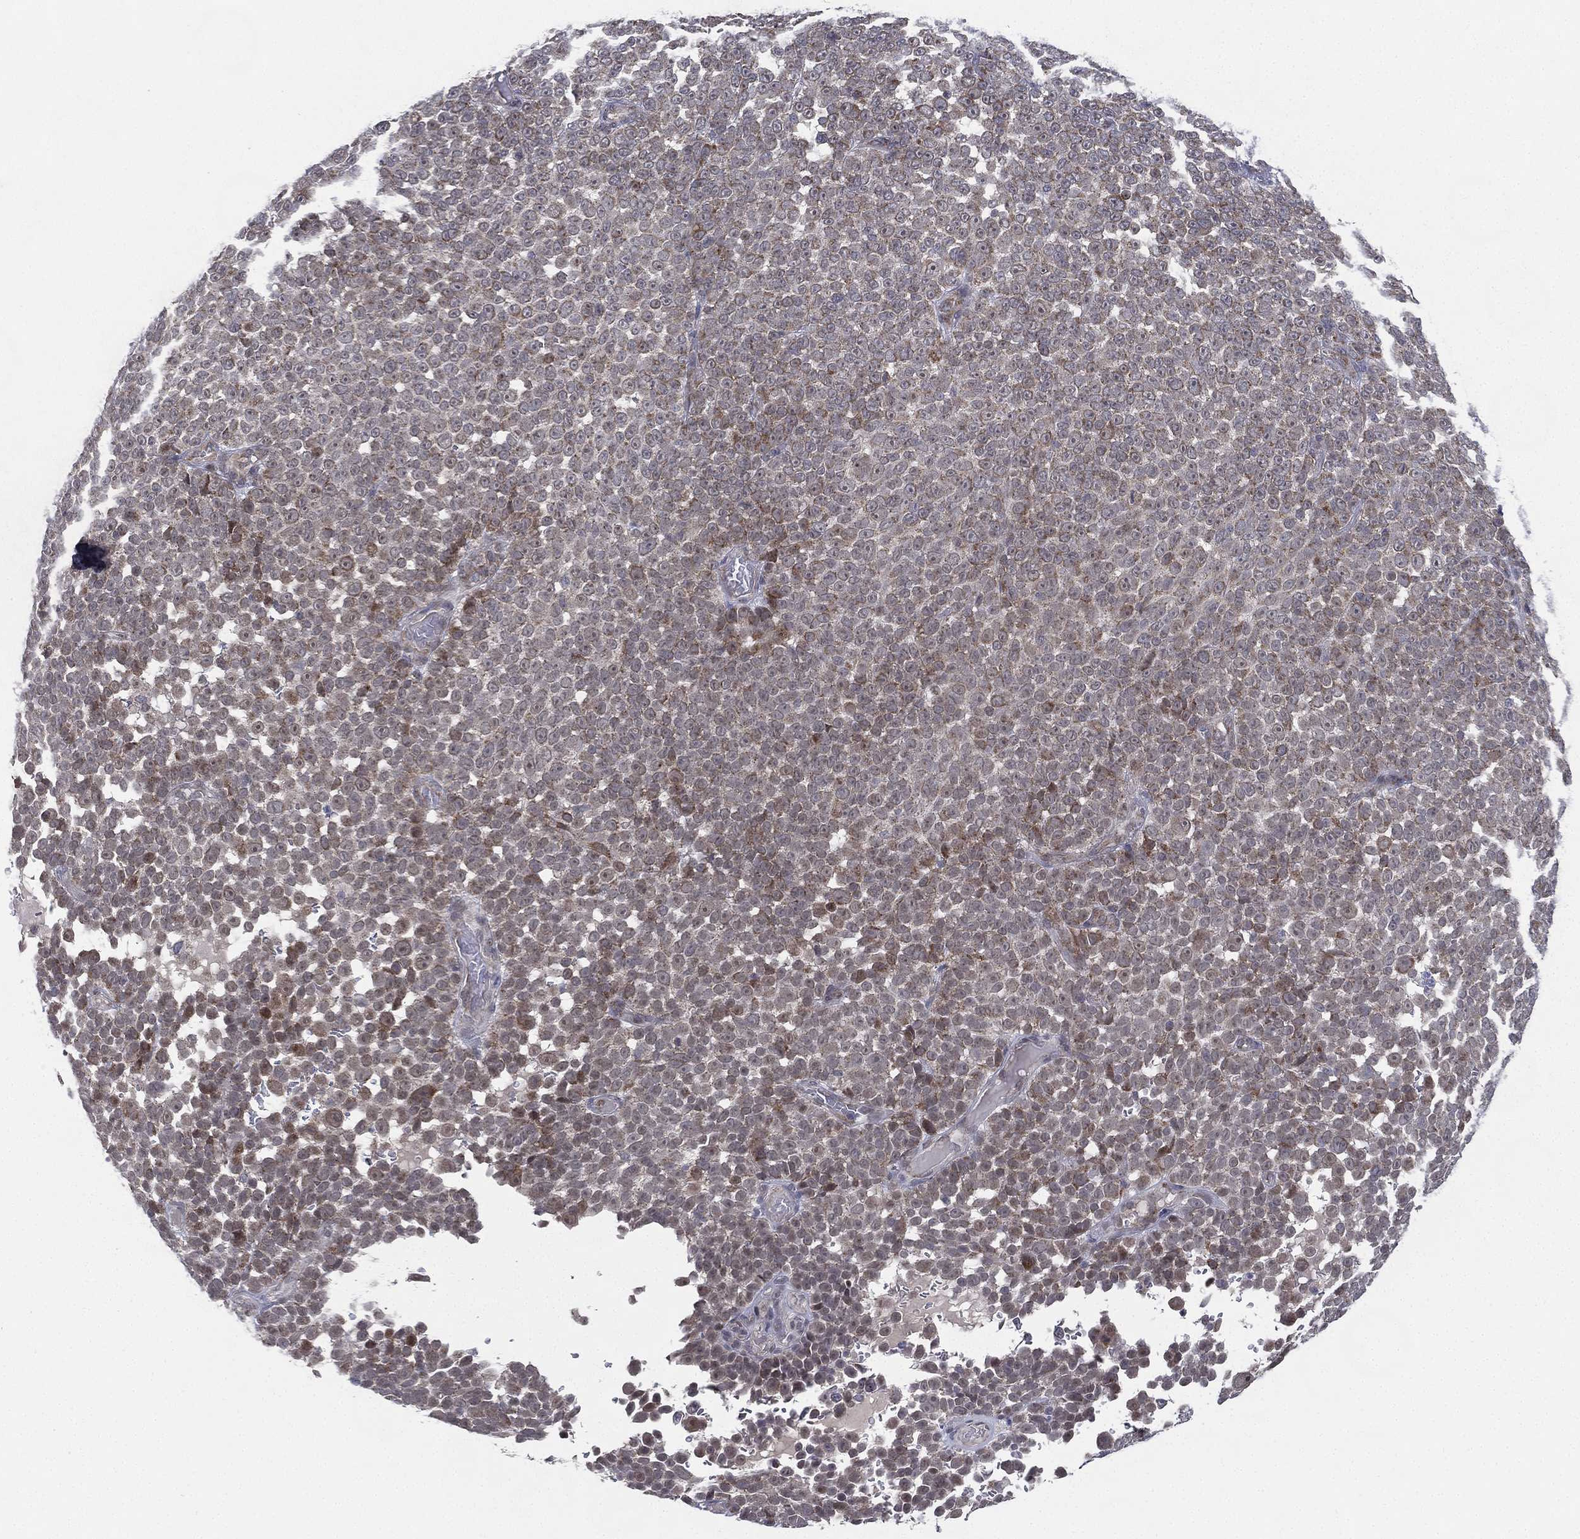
{"staining": {"intensity": "moderate", "quantity": "<25%", "location": "cytoplasmic/membranous"}, "tissue": "melanoma", "cell_type": "Tumor cells", "image_type": "cancer", "snomed": [{"axis": "morphology", "description": "Malignant melanoma, NOS"}, {"axis": "topography", "description": "Skin"}], "caption": "Protein analysis of melanoma tissue exhibits moderate cytoplasmic/membranous staining in approximately <25% of tumor cells. The protein is shown in brown color, while the nuclei are stained blue.", "gene": "KAT14", "patient": {"sex": "female", "age": 95}}